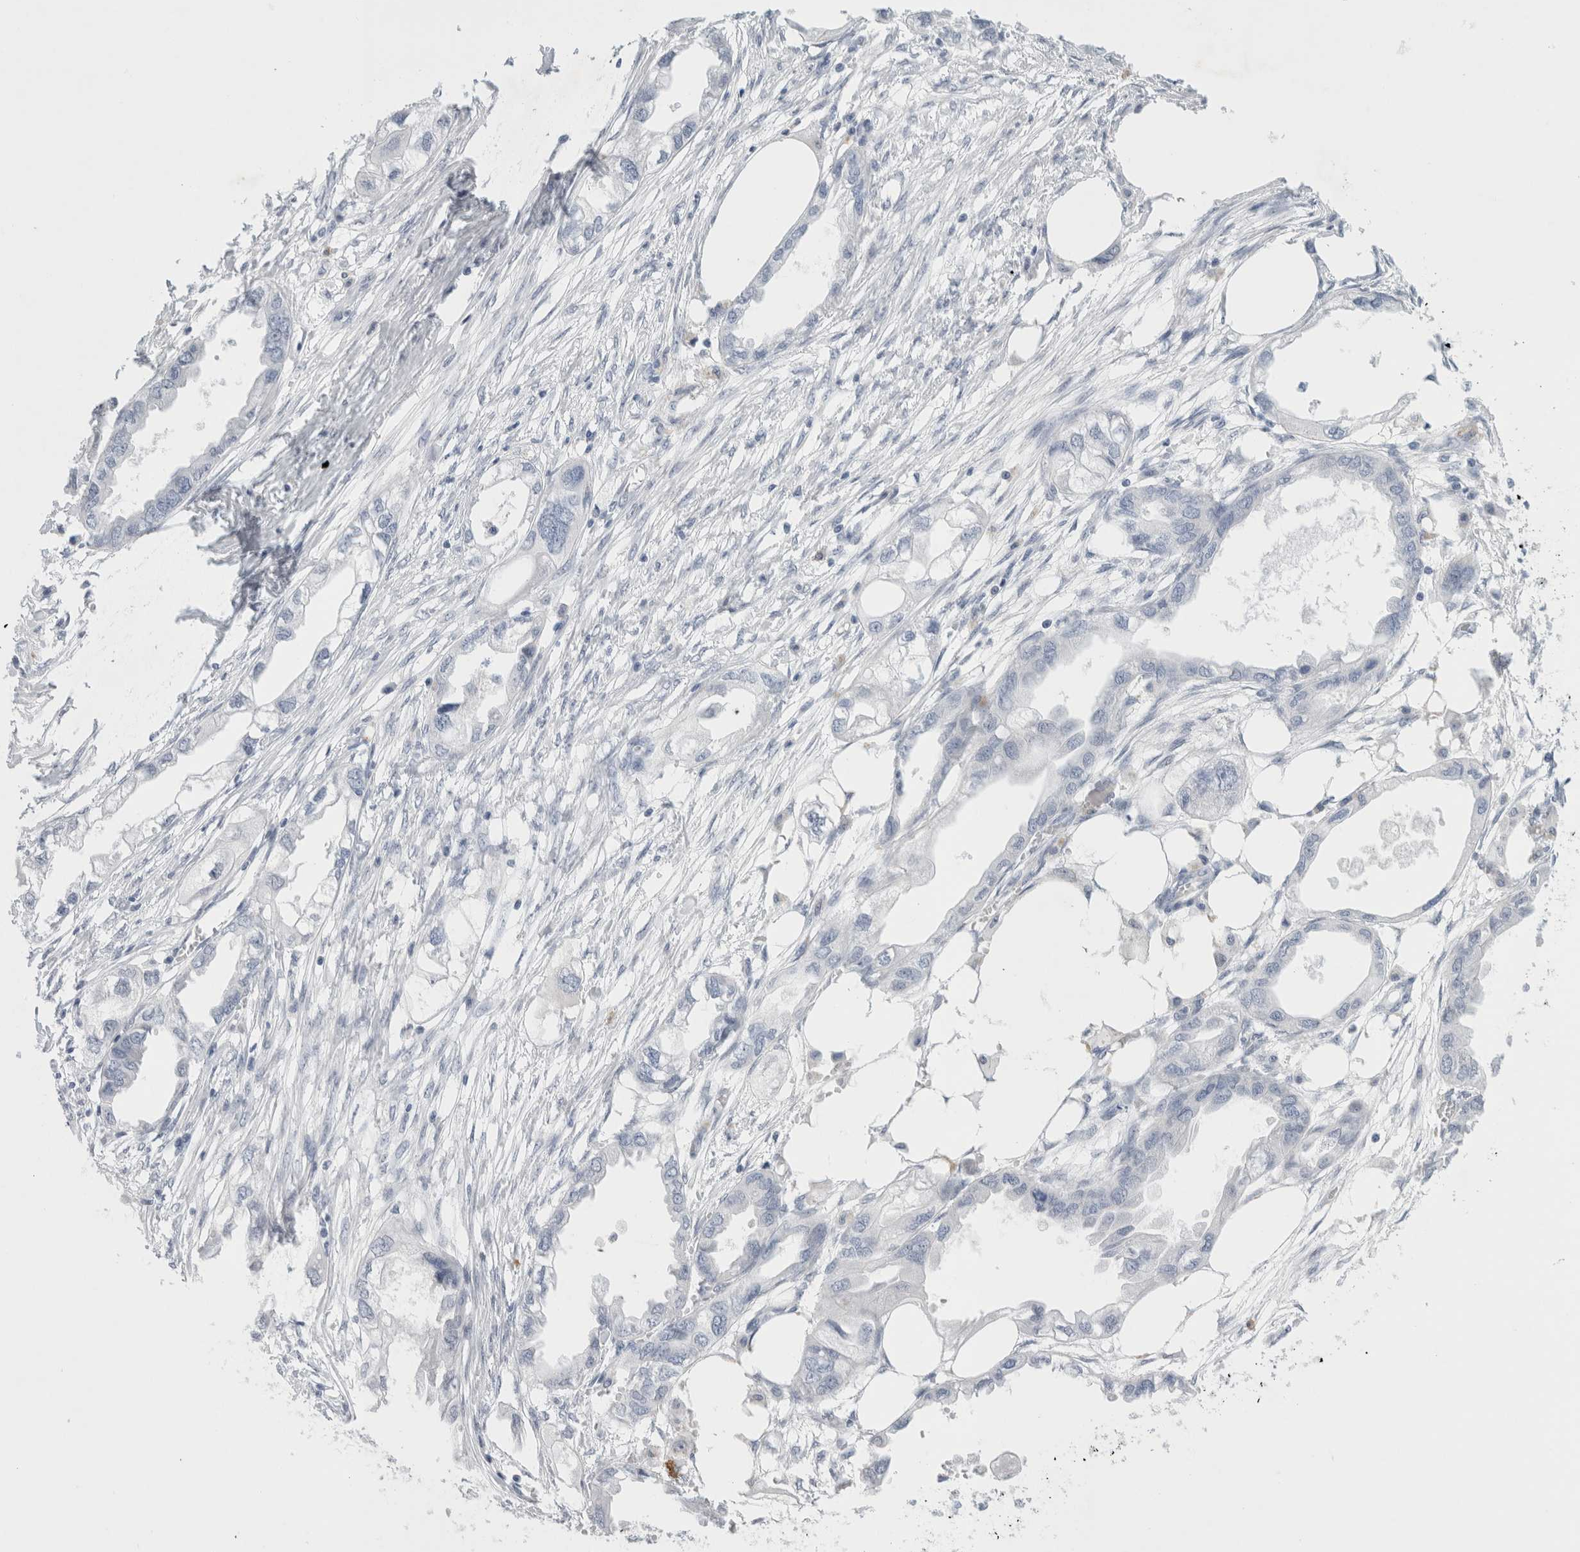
{"staining": {"intensity": "negative", "quantity": "none", "location": "none"}, "tissue": "endometrial cancer", "cell_type": "Tumor cells", "image_type": "cancer", "snomed": [{"axis": "morphology", "description": "Adenocarcinoma, NOS"}, {"axis": "morphology", "description": "Adenocarcinoma, metastatic, NOS"}, {"axis": "topography", "description": "Adipose tissue"}, {"axis": "topography", "description": "Endometrium"}], "caption": "This is a histopathology image of immunohistochemistry staining of endometrial cancer, which shows no positivity in tumor cells.", "gene": "SLC22A12", "patient": {"sex": "female", "age": 67}}